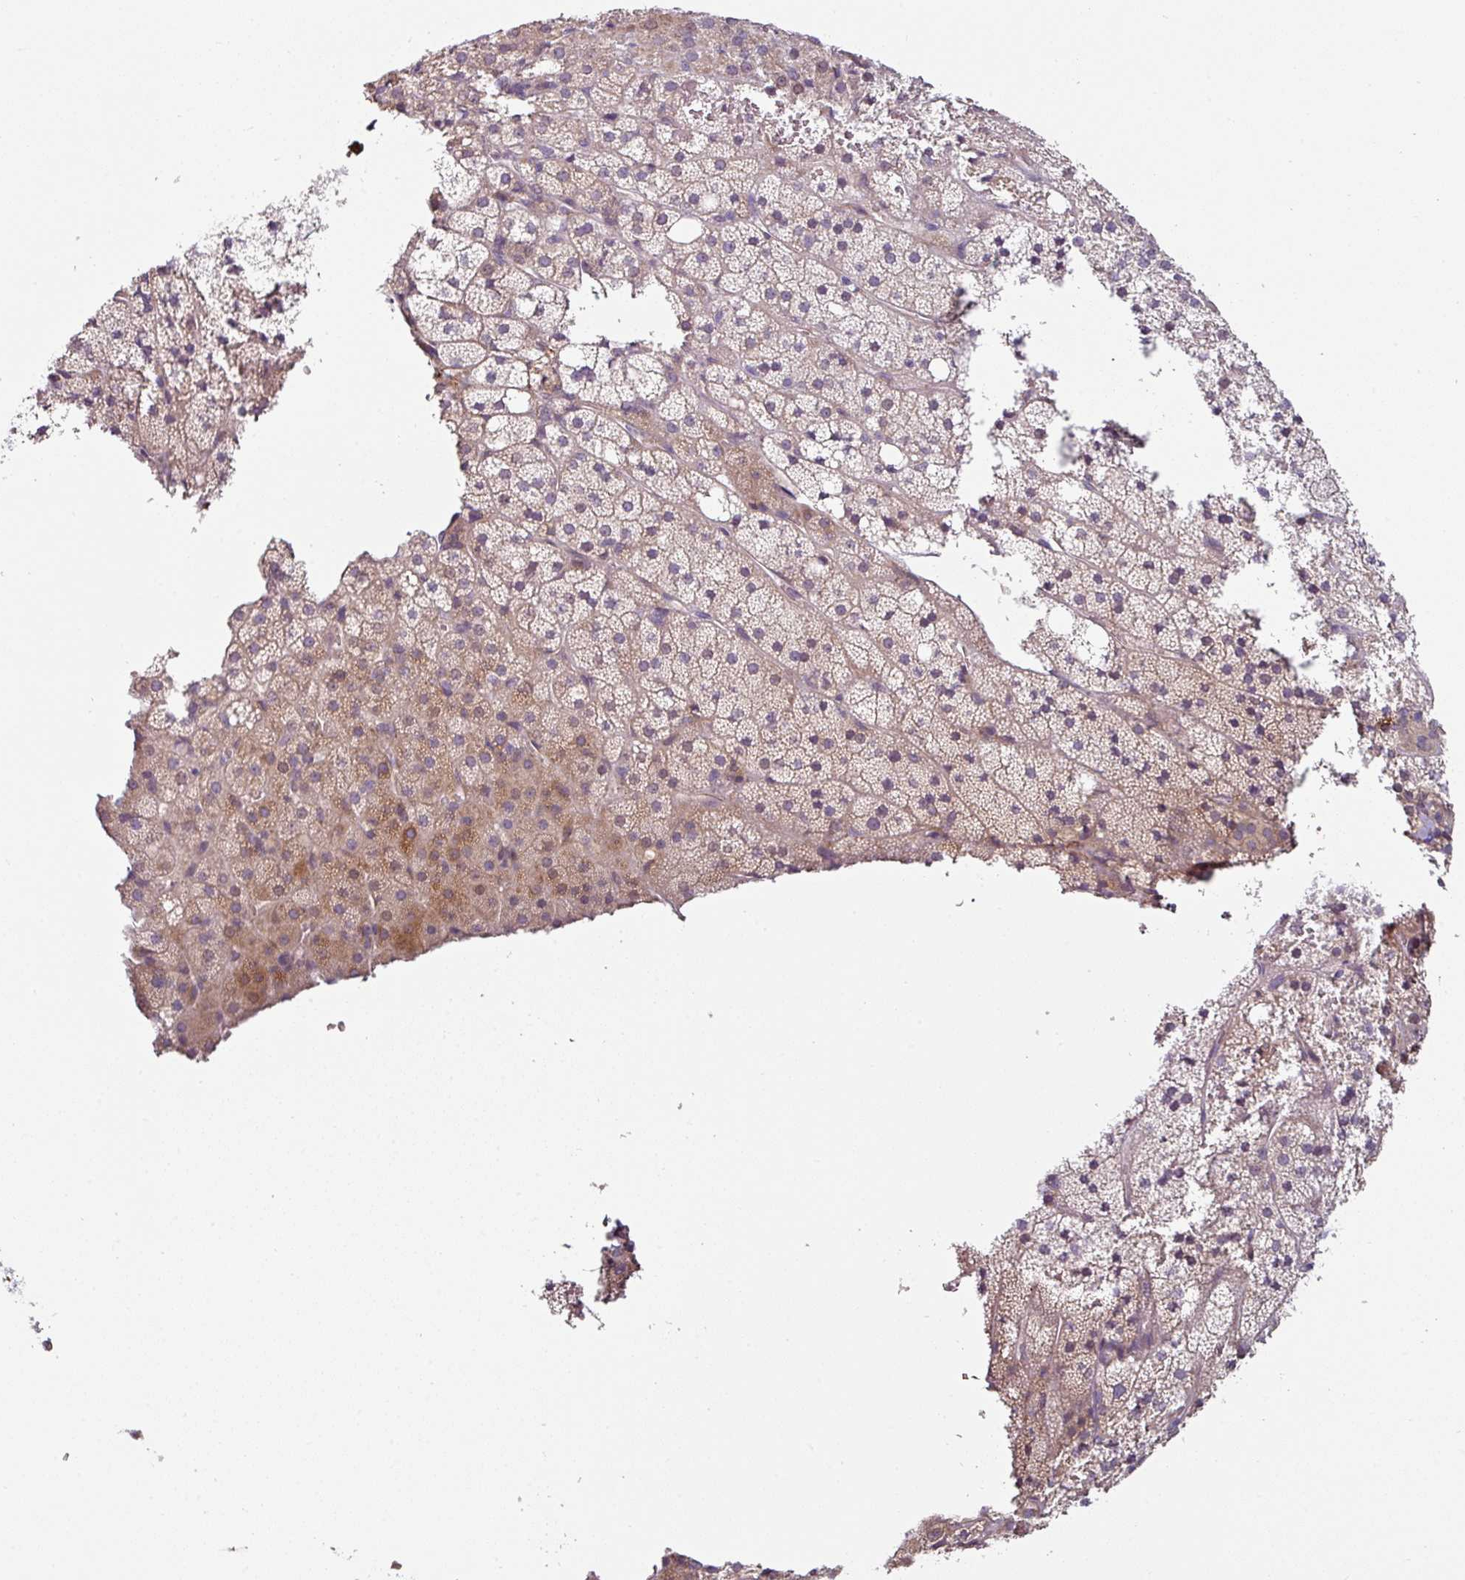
{"staining": {"intensity": "moderate", "quantity": "25%-75%", "location": "cytoplasmic/membranous"}, "tissue": "adrenal gland", "cell_type": "Glandular cells", "image_type": "normal", "snomed": [{"axis": "morphology", "description": "Normal tissue, NOS"}, {"axis": "topography", "description": "Adrenal gland"}], "caption": "This is a photomicrograph of IHC staining of benign adrenal gland, which shows moderate expression in the cytoplasmic/membranous of glandular cells.", "gene": "MTMR14", "patient": {"sex": "male", "age": 53}}